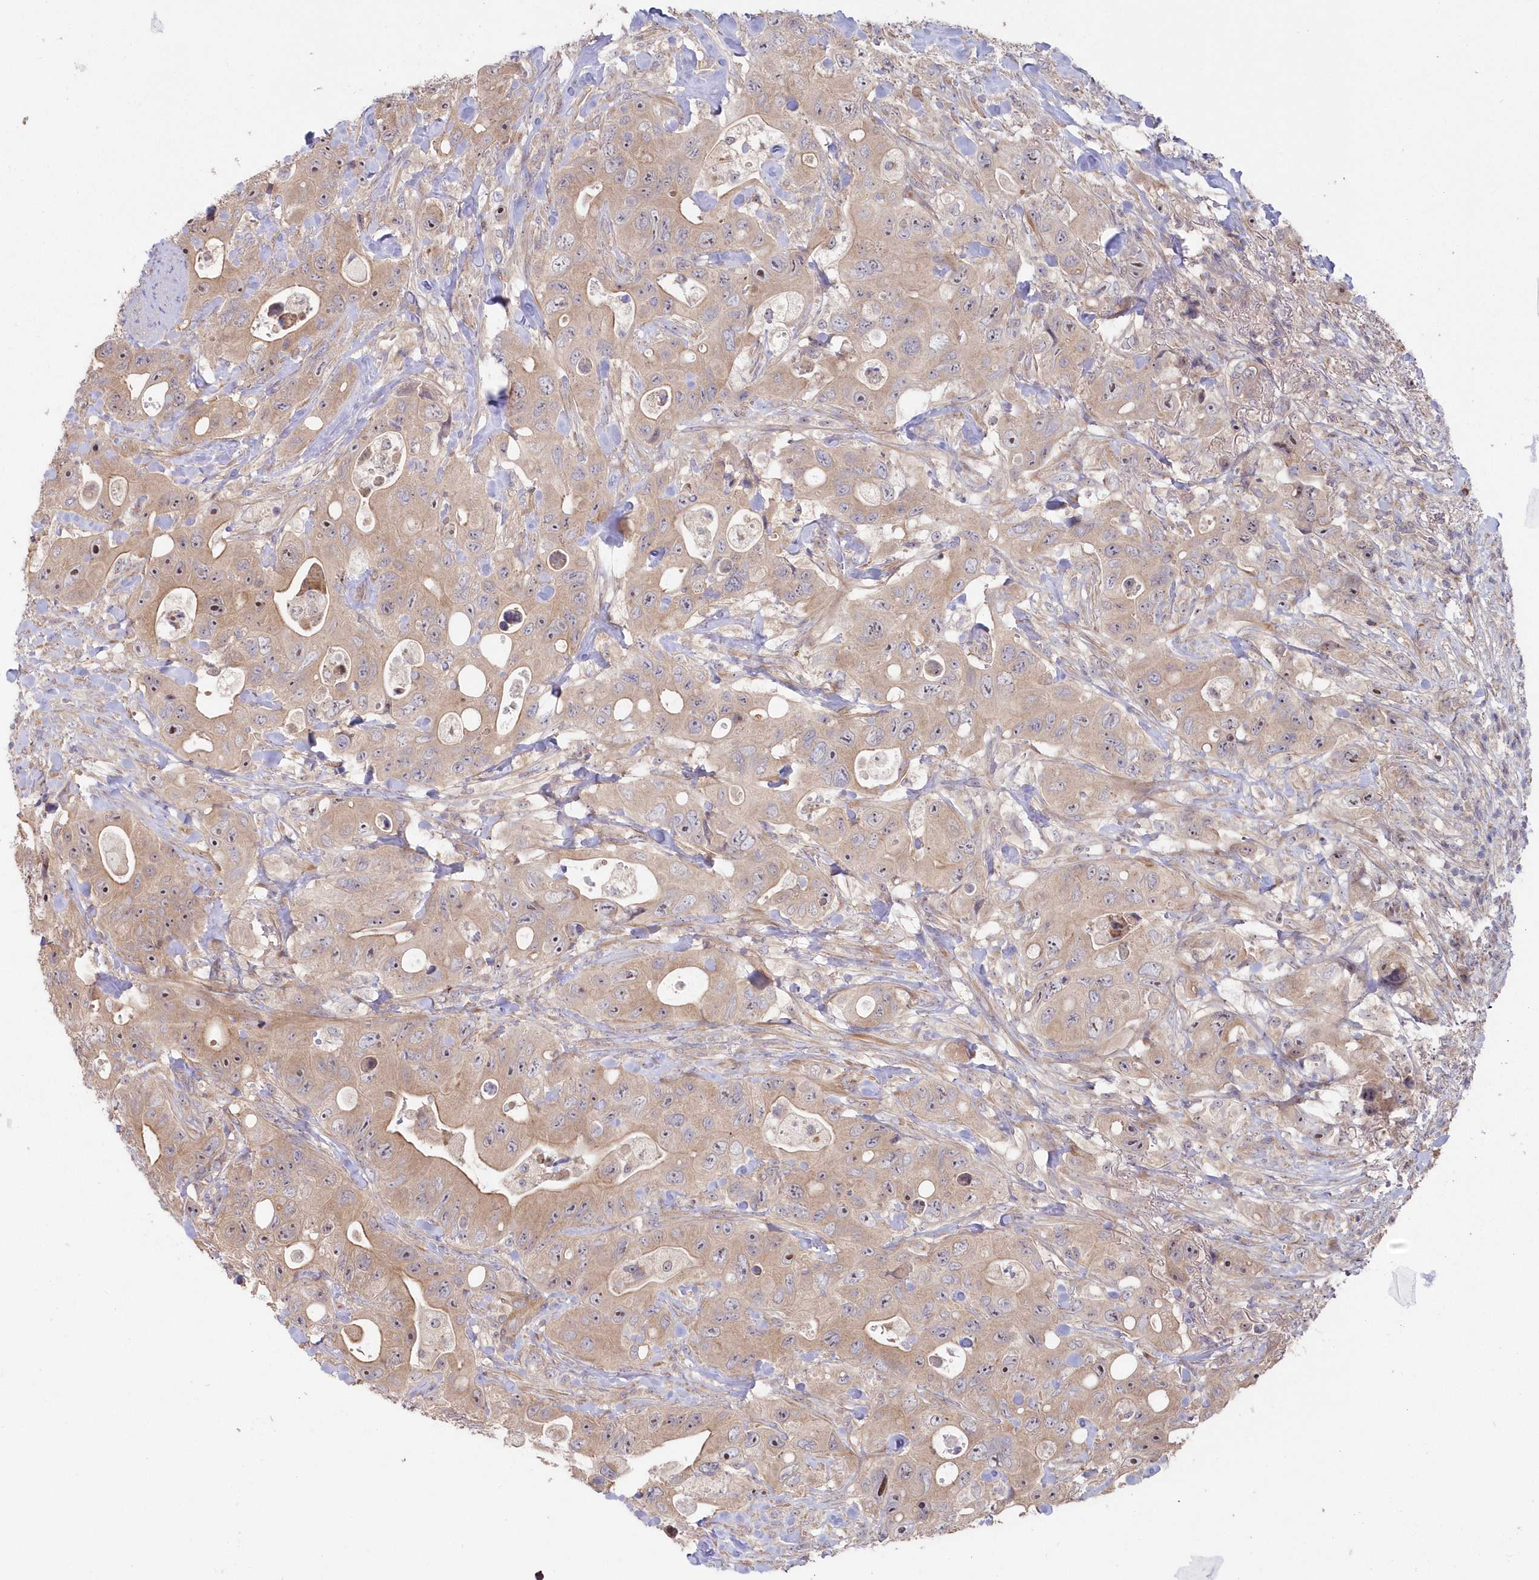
{"staining": {"intensity": "moderate", "quantity": "25%-75%", "location": "cytoplasmic/membranous,nuclear"}, "tissue": "colorectal cancer", "cell_type": "Tumor cells", "image_type": "cancer", "snomed": [{"axis": "morphology", "description": "Adenocarcinoma, NOS"}, {"axis": "topography", "description": "Colon"}], "caption": "Immunohistochemistry image of human adenocarcinoma (colorectal) stained for a protein (brown), which exhibits medium levels of moderate cytoplasmic/membranous and nuclear expression in about 25%-75% of tumor cells.", "gene": "TBCA", "patient": {"sex": "female", "age": 46}}